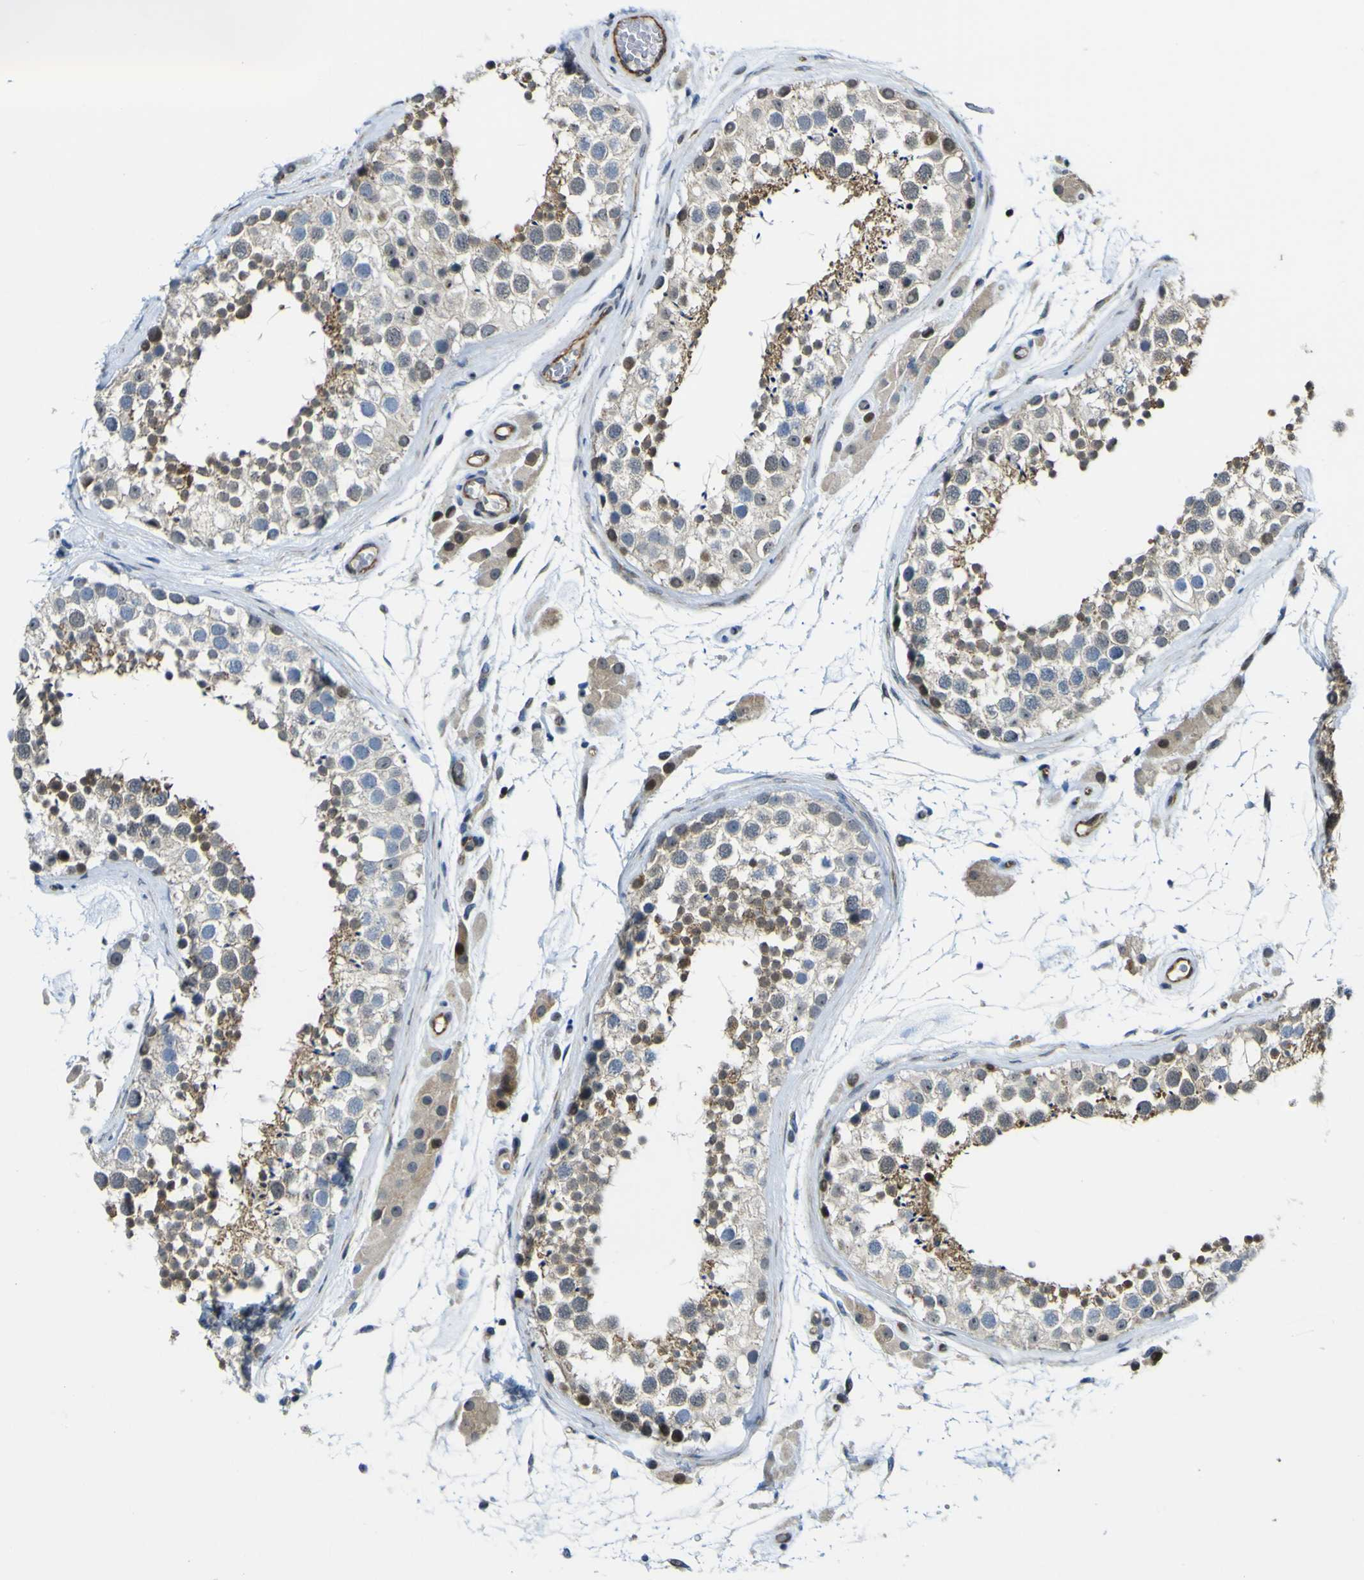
{"staining": {"intensity": "moderate", "quantity": "<25%", "location": "cytoplasmic/membranous,nuclear"}, "tissue": "testis", "cell_type": "Cells in seminiferous ducts", "image_type": "normal", "snomed": [{"axis": "morphology", "description": "Normal tissue, NOS"}, {"axis": "topography", "description": "Testis"}], "caption": "Brown immunohistochemical staining in unremarkable testis demonstrates moderate cytoplasmic/membranous,nuclear staining in about <25% of cells in seminiferous ducts.", "gene": "KDM7A", "patient": {"sex": "male", "age": 46}}